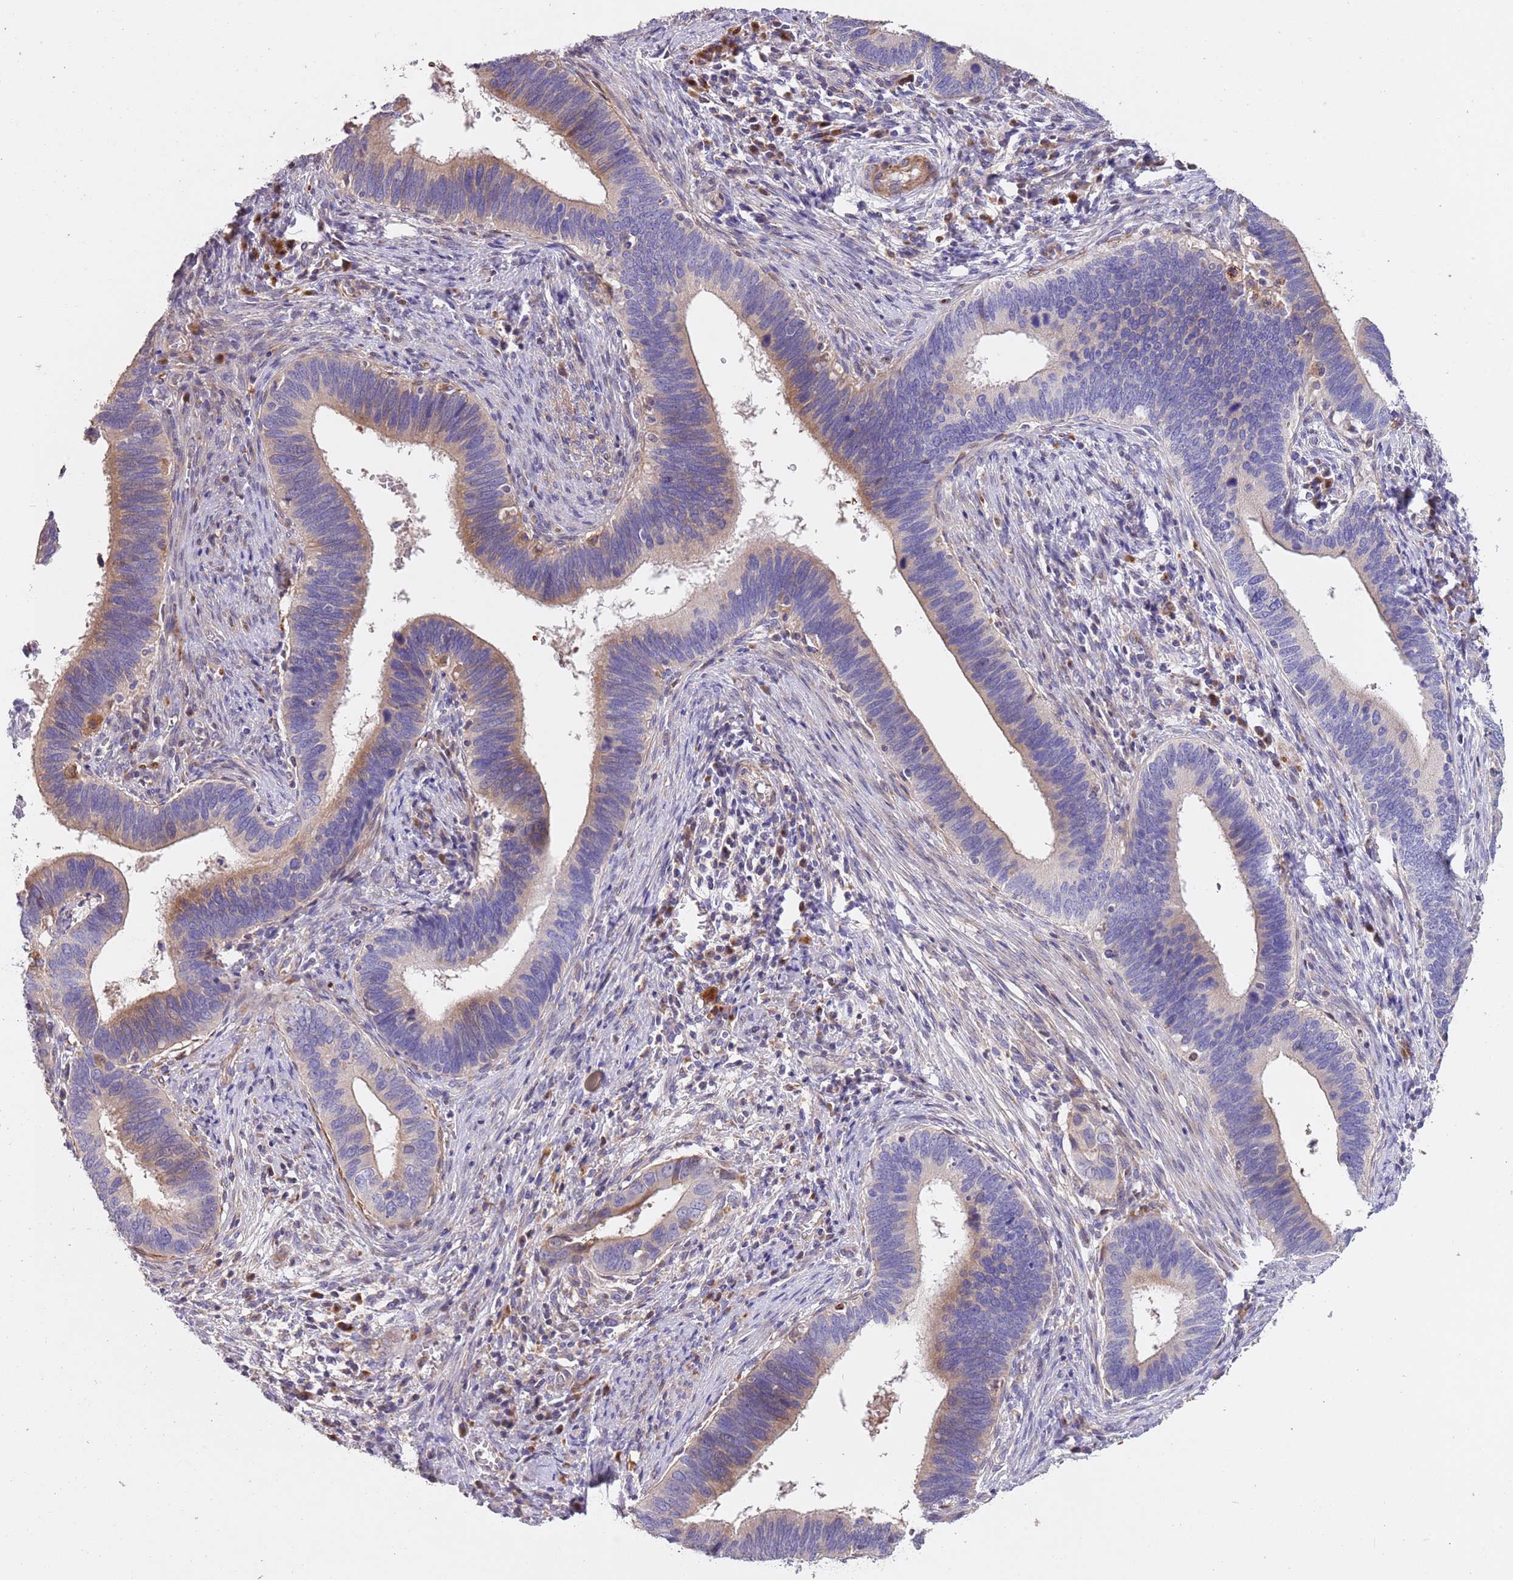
{"staining": {"intensity": "moderate", "quantity": "25%-75%", "location": "cytoplasmic/membranous"}, "tissue": "cervical cancer", "cell_type": "Tumor cells", "image_type": "cancer", "snomed": [{"axis": "morphology", "description": "Adenocarcinoma, NOS"}, {"axis": "topography", "description": "Cervix"}], "caption": "A brown stain labels moderate cytoplasmic/membranous expression of a protein in cervical cancer tumor cells.", "gene": "PIGA", "patient": {"sex": "female", "age": 42}}